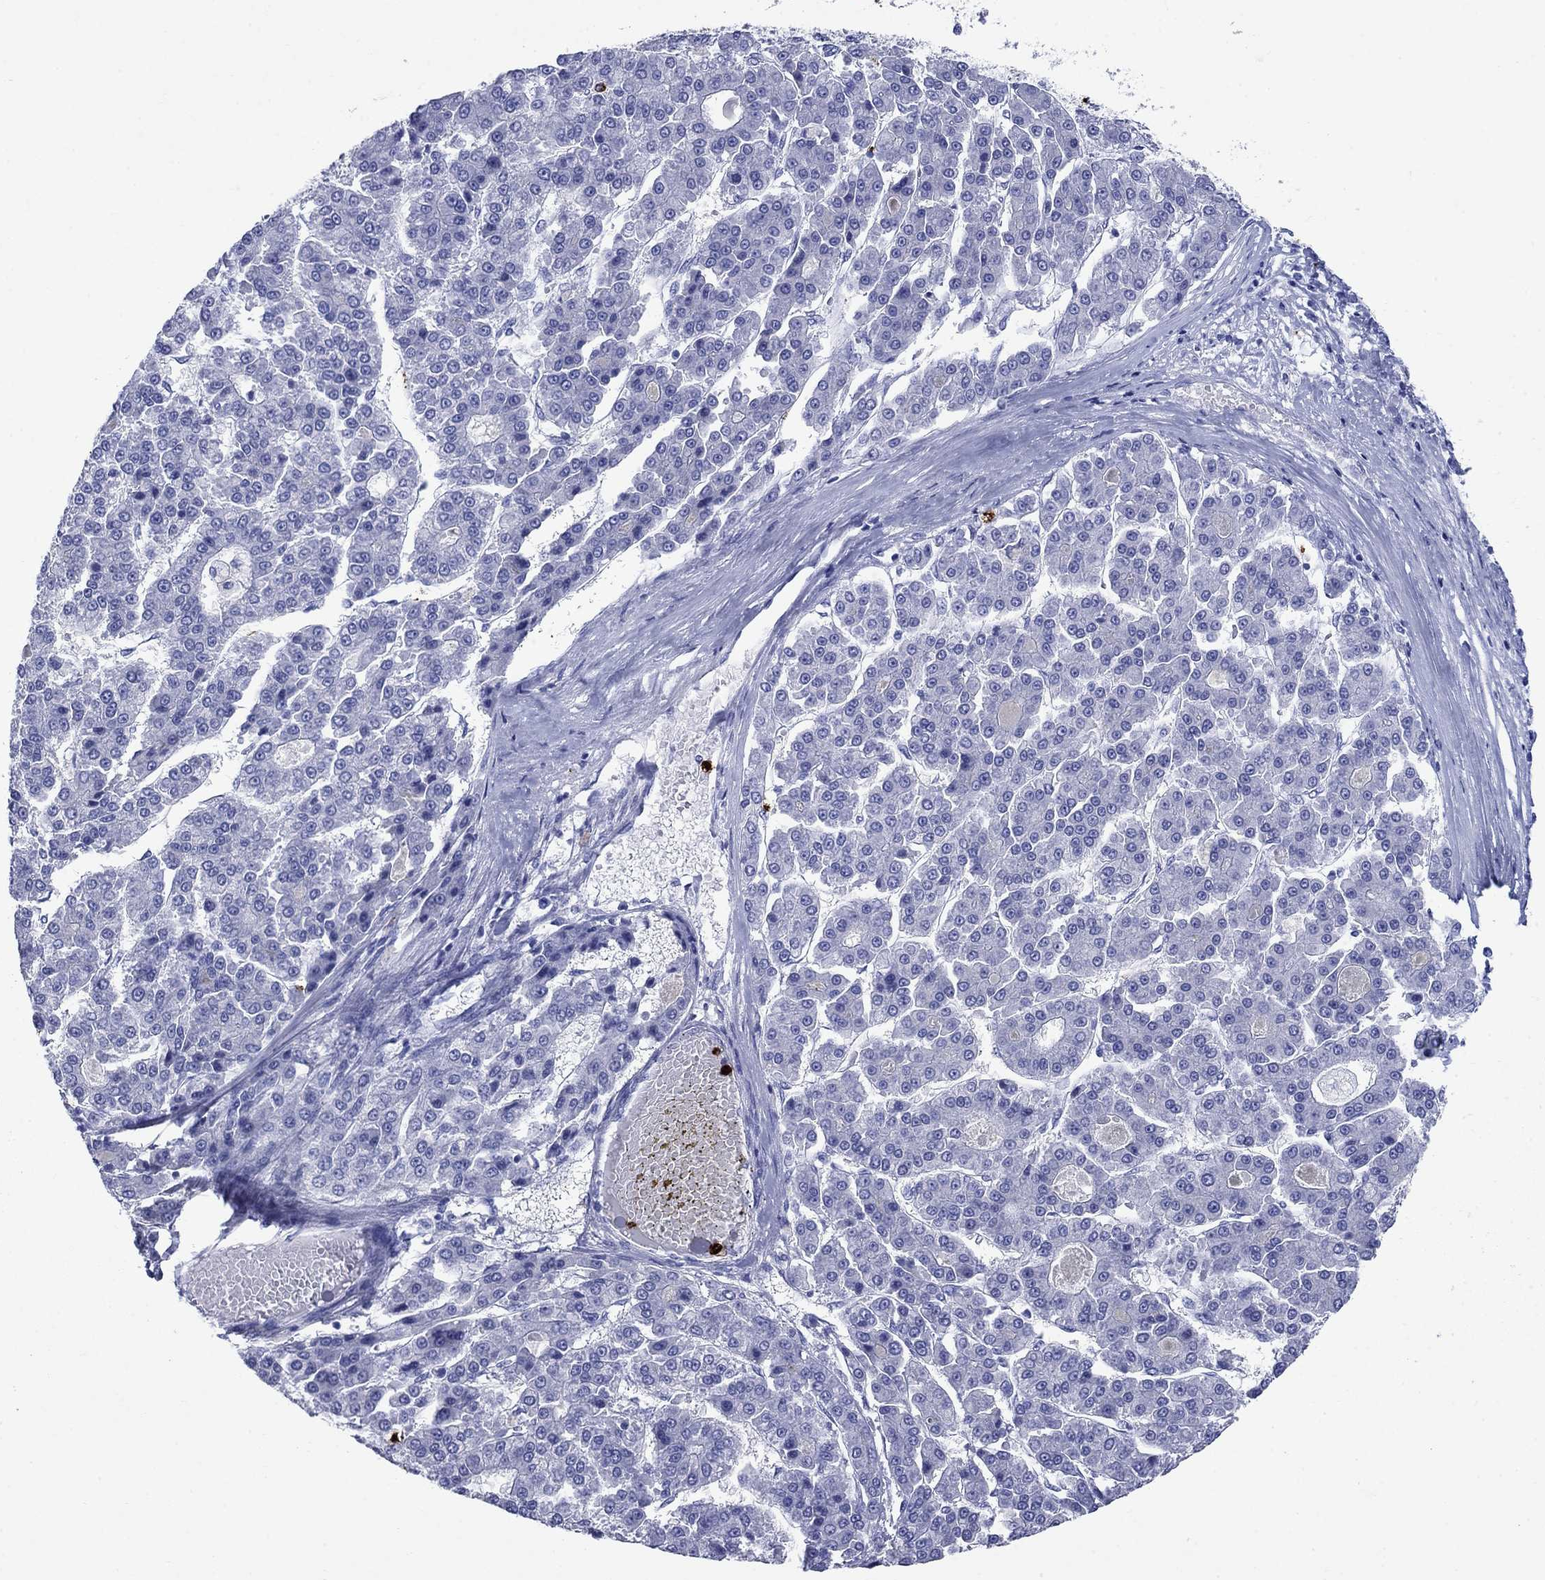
{"staining": {"intensity": "negative", "quantity": "none", "location": "none"}, "tissue": "liver cancer", "cell_type": "Tumor cells", "image_type": "cancer", "snomed": [{"axis": "morphology", "description": "Carcinoma, Hepatocellular, NOS"}, {"axis": "topography", "description": "Liver"}], "caption": "Immunohistochemistry micrograph of neoplastic tissue: human hepatocellular carcinoma (liver) stained with DAB exhibits no significant protein positivity in tumor cells.", "gene": "AZU1", "patient": {"sex": "male", "age": 70}}